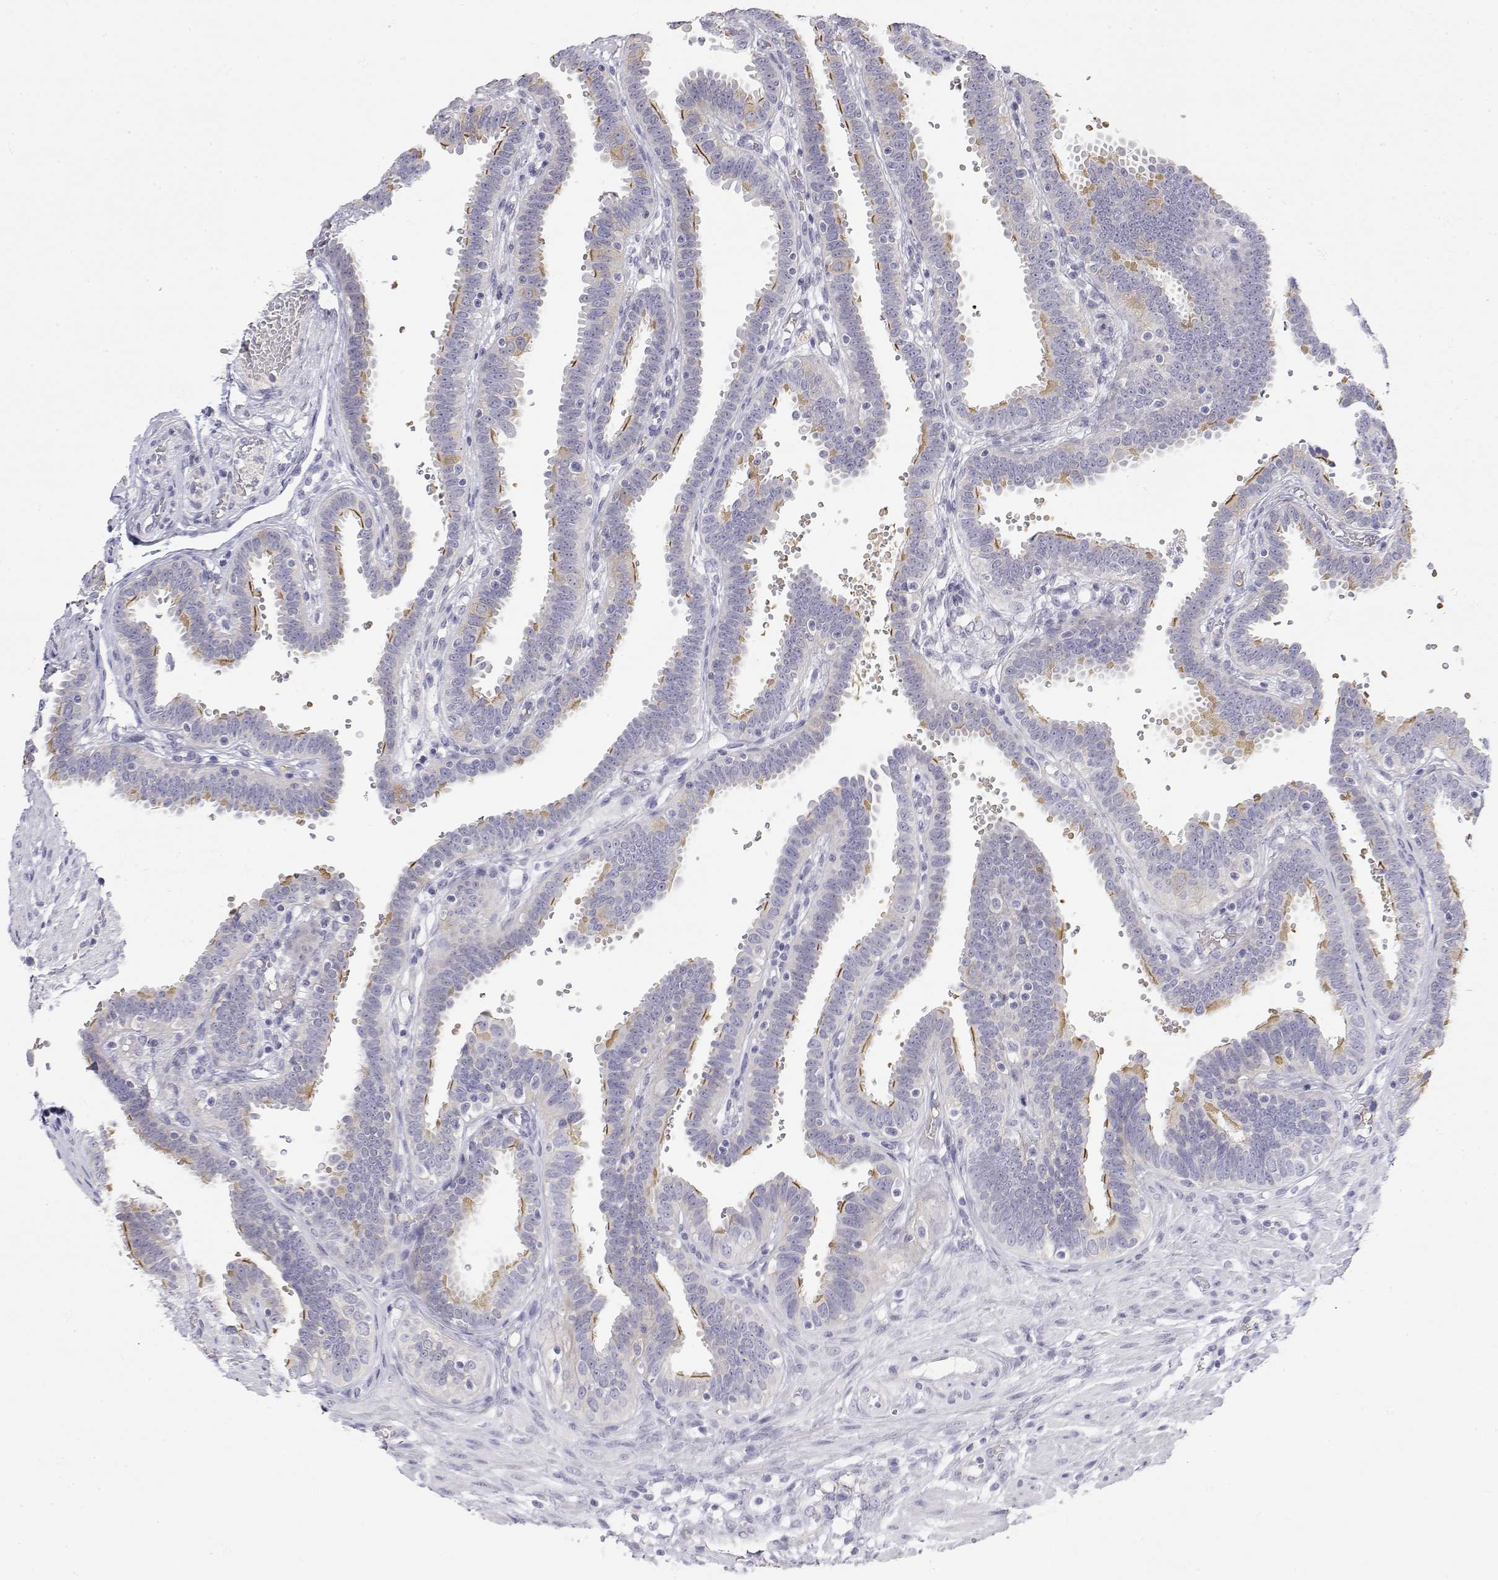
{"staining": {"intensity": "moderate", "quantity": "<25%", "location": "cytoplasmic/membranous"}, "tissue": "fallopian tube", "cell_type": "Glandular cells", "image_type": "normal", "snomed": [{"axis": "morphology", "description": "Normal tissue, NOS"}, {"axis": "topography", "description": "Fallopian tube"}], "caption": "The immunohistochemical stain labels moderate cytoplasmic/membranous staining in glandular cells of unremarkable fallopian tube. The staining was performed using DAB to visualize the protein expression in brown, while the nuclei were stained in blue with hematoxylin (Magnification: 20x).", "gene": "MISP", "patient": {"sex": "female", "age": 37}}